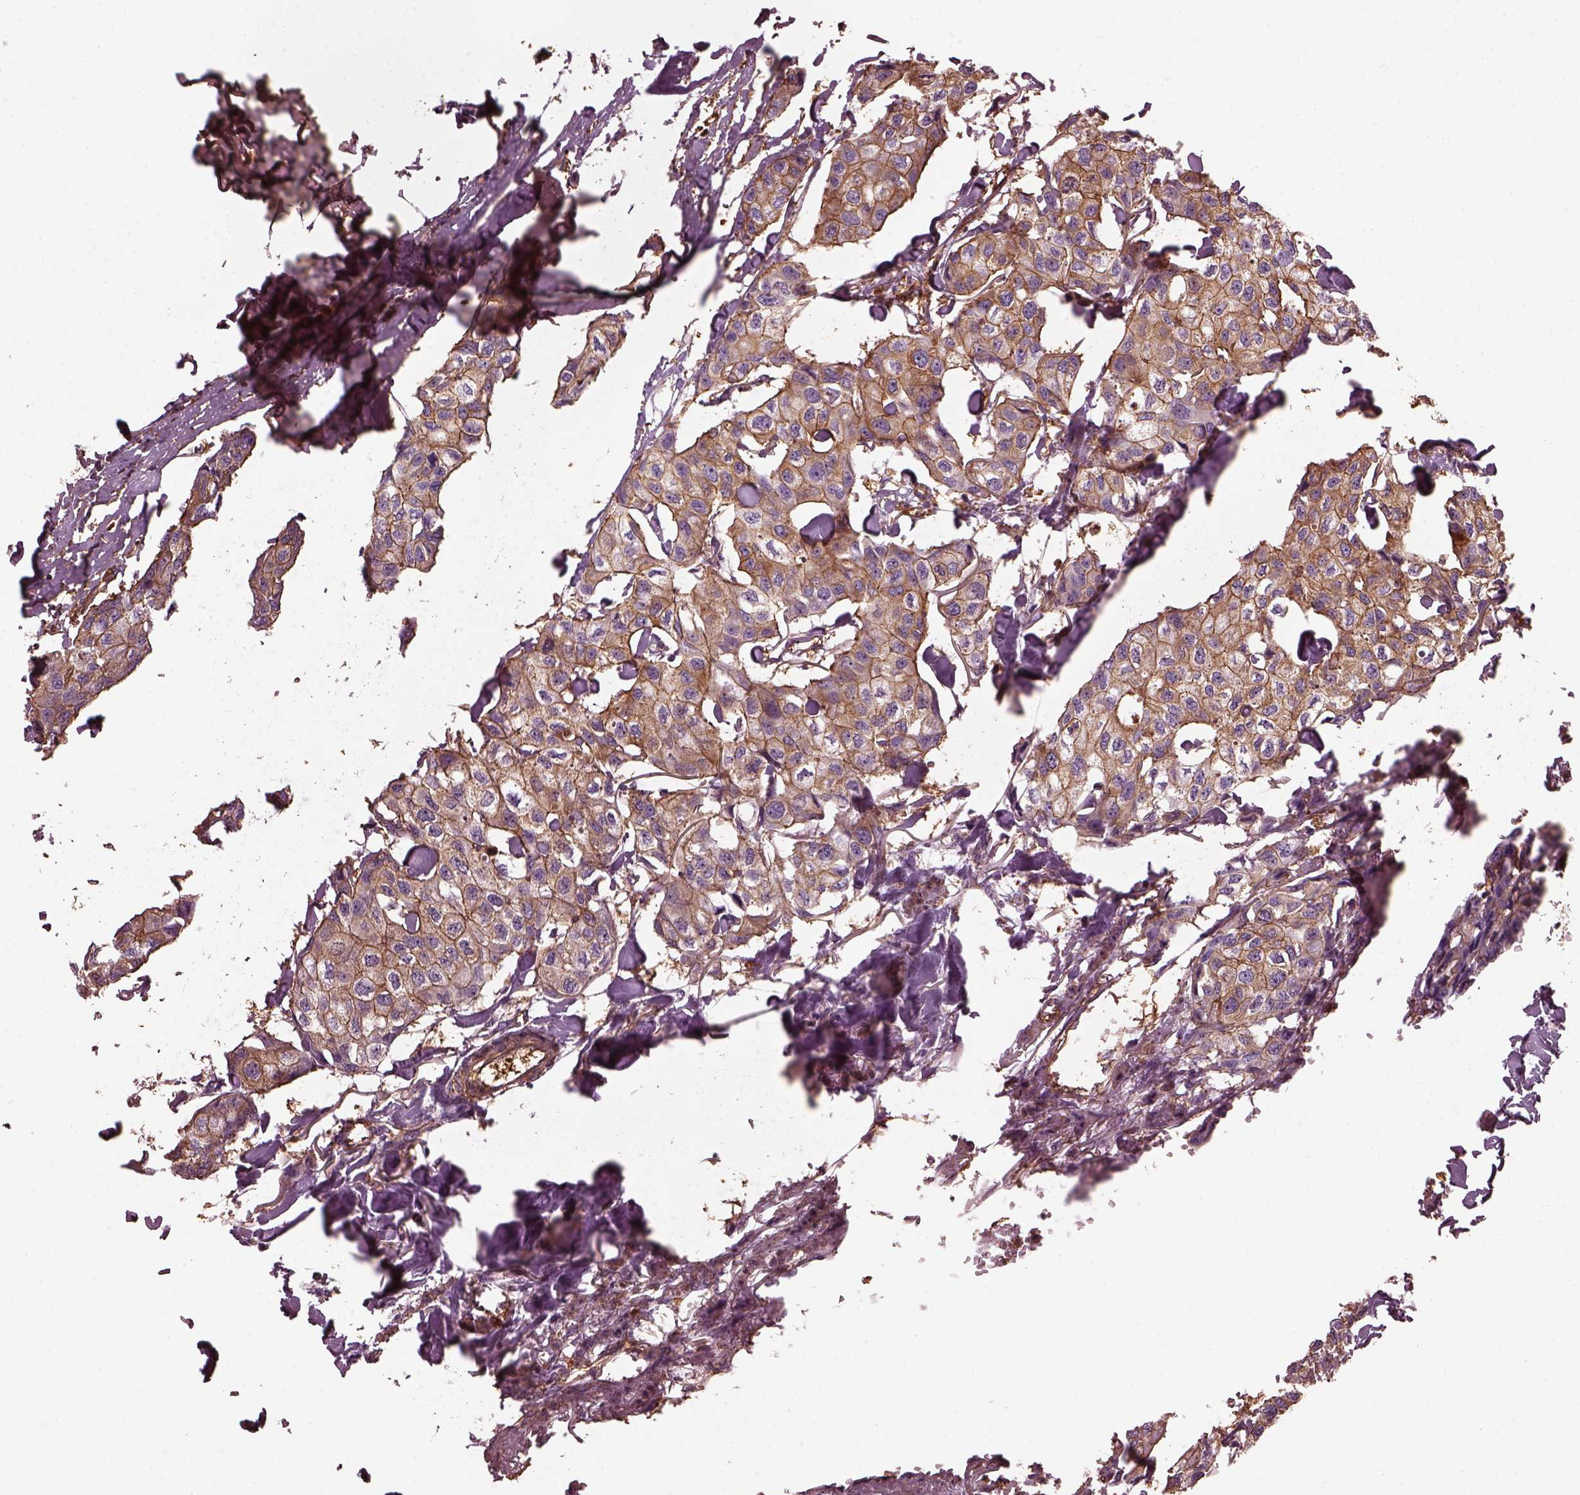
{"staining": {"intensity": "moderate", "quantity": ">75%", "location": "cytoplasmic/membranous"}, "tissue": "breast cancer", "cell_type": "Tumor cells", "image_type": "cancer", "snomed": [{"axis": "morphology", "description": "Duct carcinoma"}, {"axis": "topography", "description": "Breast"}], "caption": "Human intraductal carcinoma (breast) stained for a protein (brown) exhibits moderate cytoplasmic/membranous positive staining in approximately >75% of tumor cells.", "gene": "MYL6", "patient": {"sex": "female", "age": 80}}